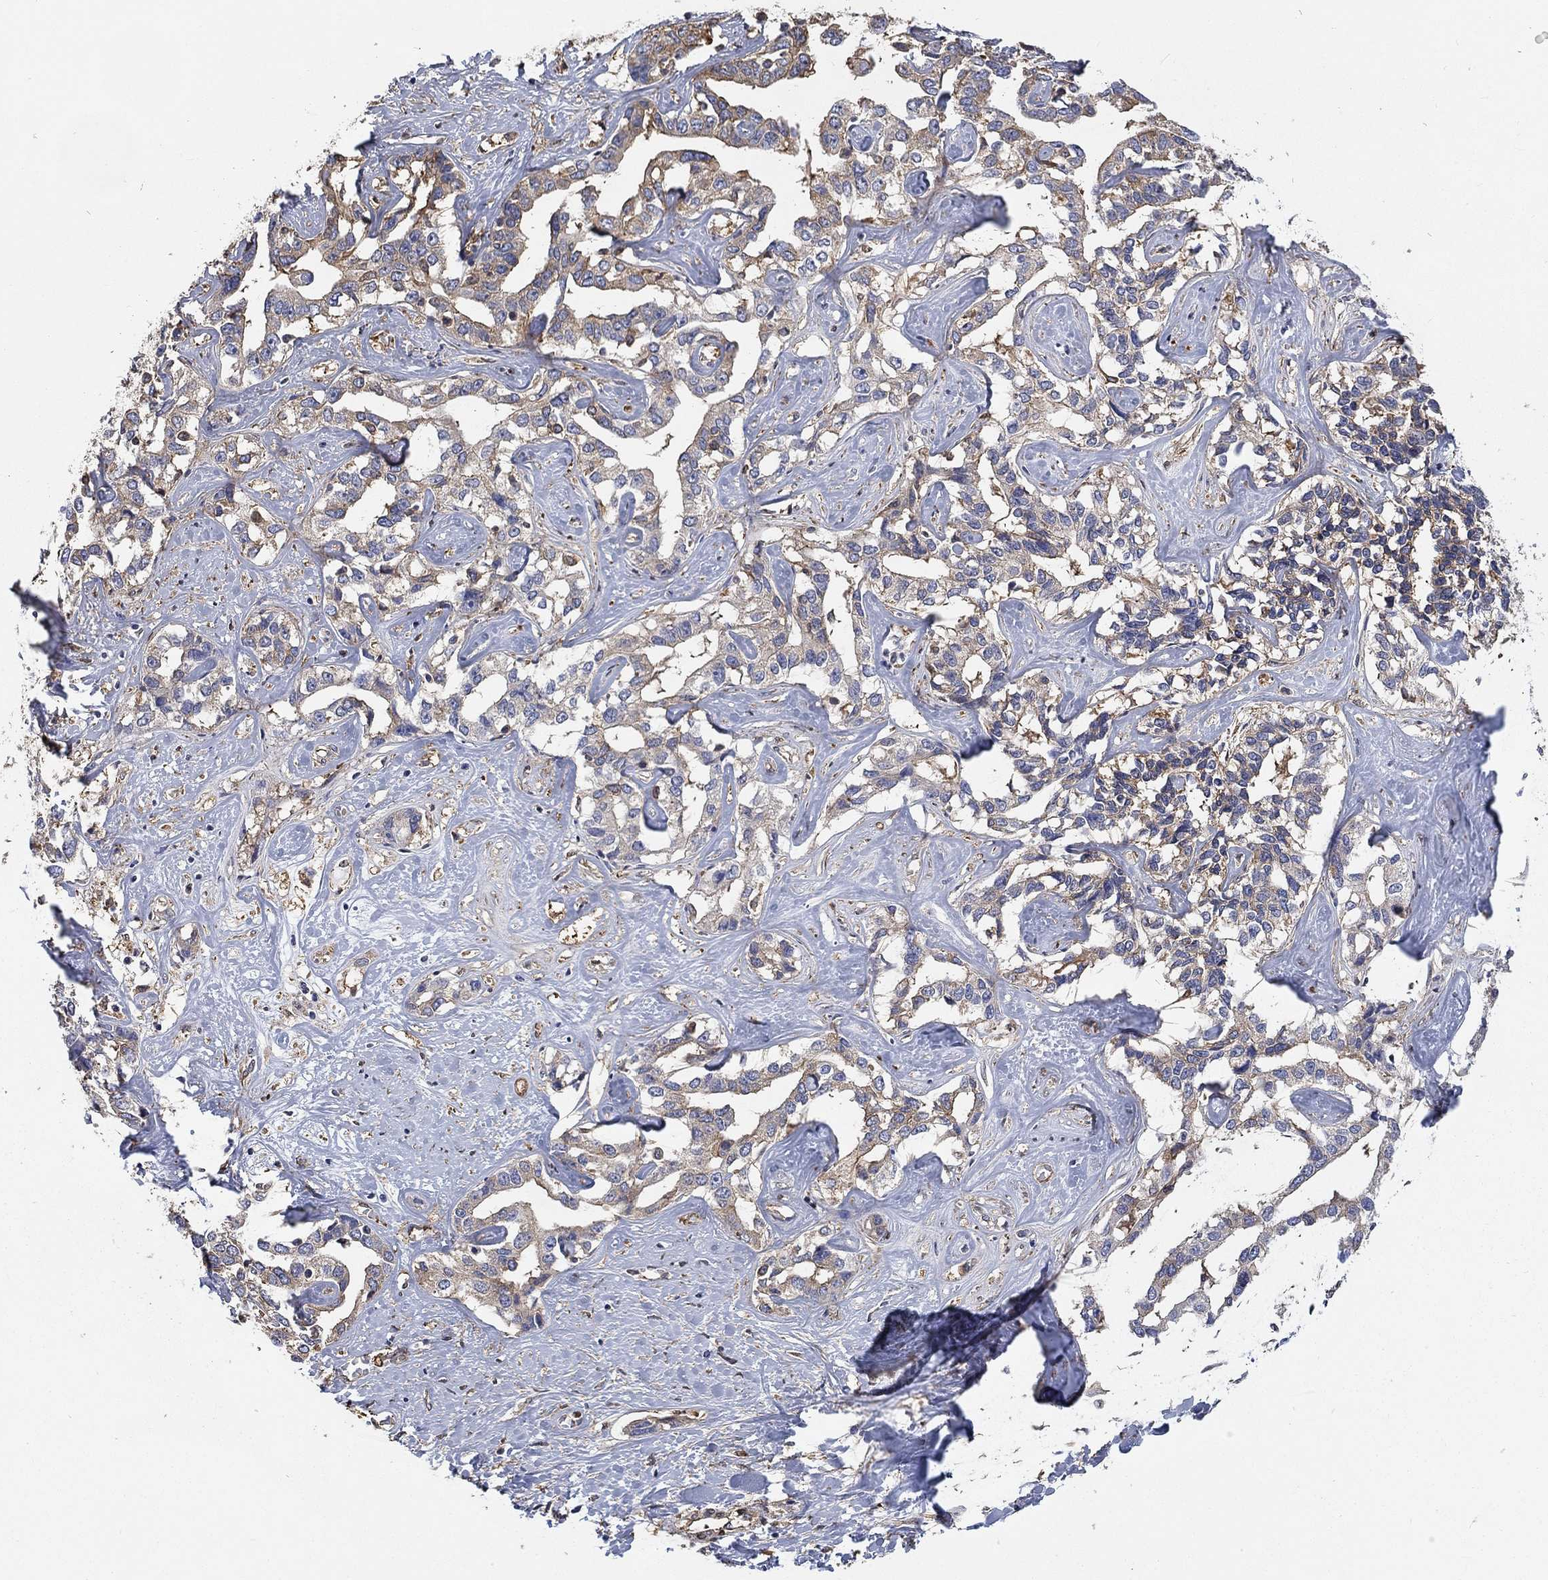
{"staining": {"intensity": "weak", "quantity": ">75%", "location": "cytoplasmic/membranous"}, "tissue": "liver cancer", "cell_type": "Tumor cells", "image_type": "cancer", "snomed": [{"axis": "morphology", "description": "Cholangiocarcinoma"}, {"axis": "topography", "description": "Liver"}], "caption": "Weak cytoplasmic/membranous protein positivity is present in approximately >75% of tumor cells in cholangiocarcinoma (liver).", "gene": "DPYSL2", "patient": {"sex": "male", "age": 59}}